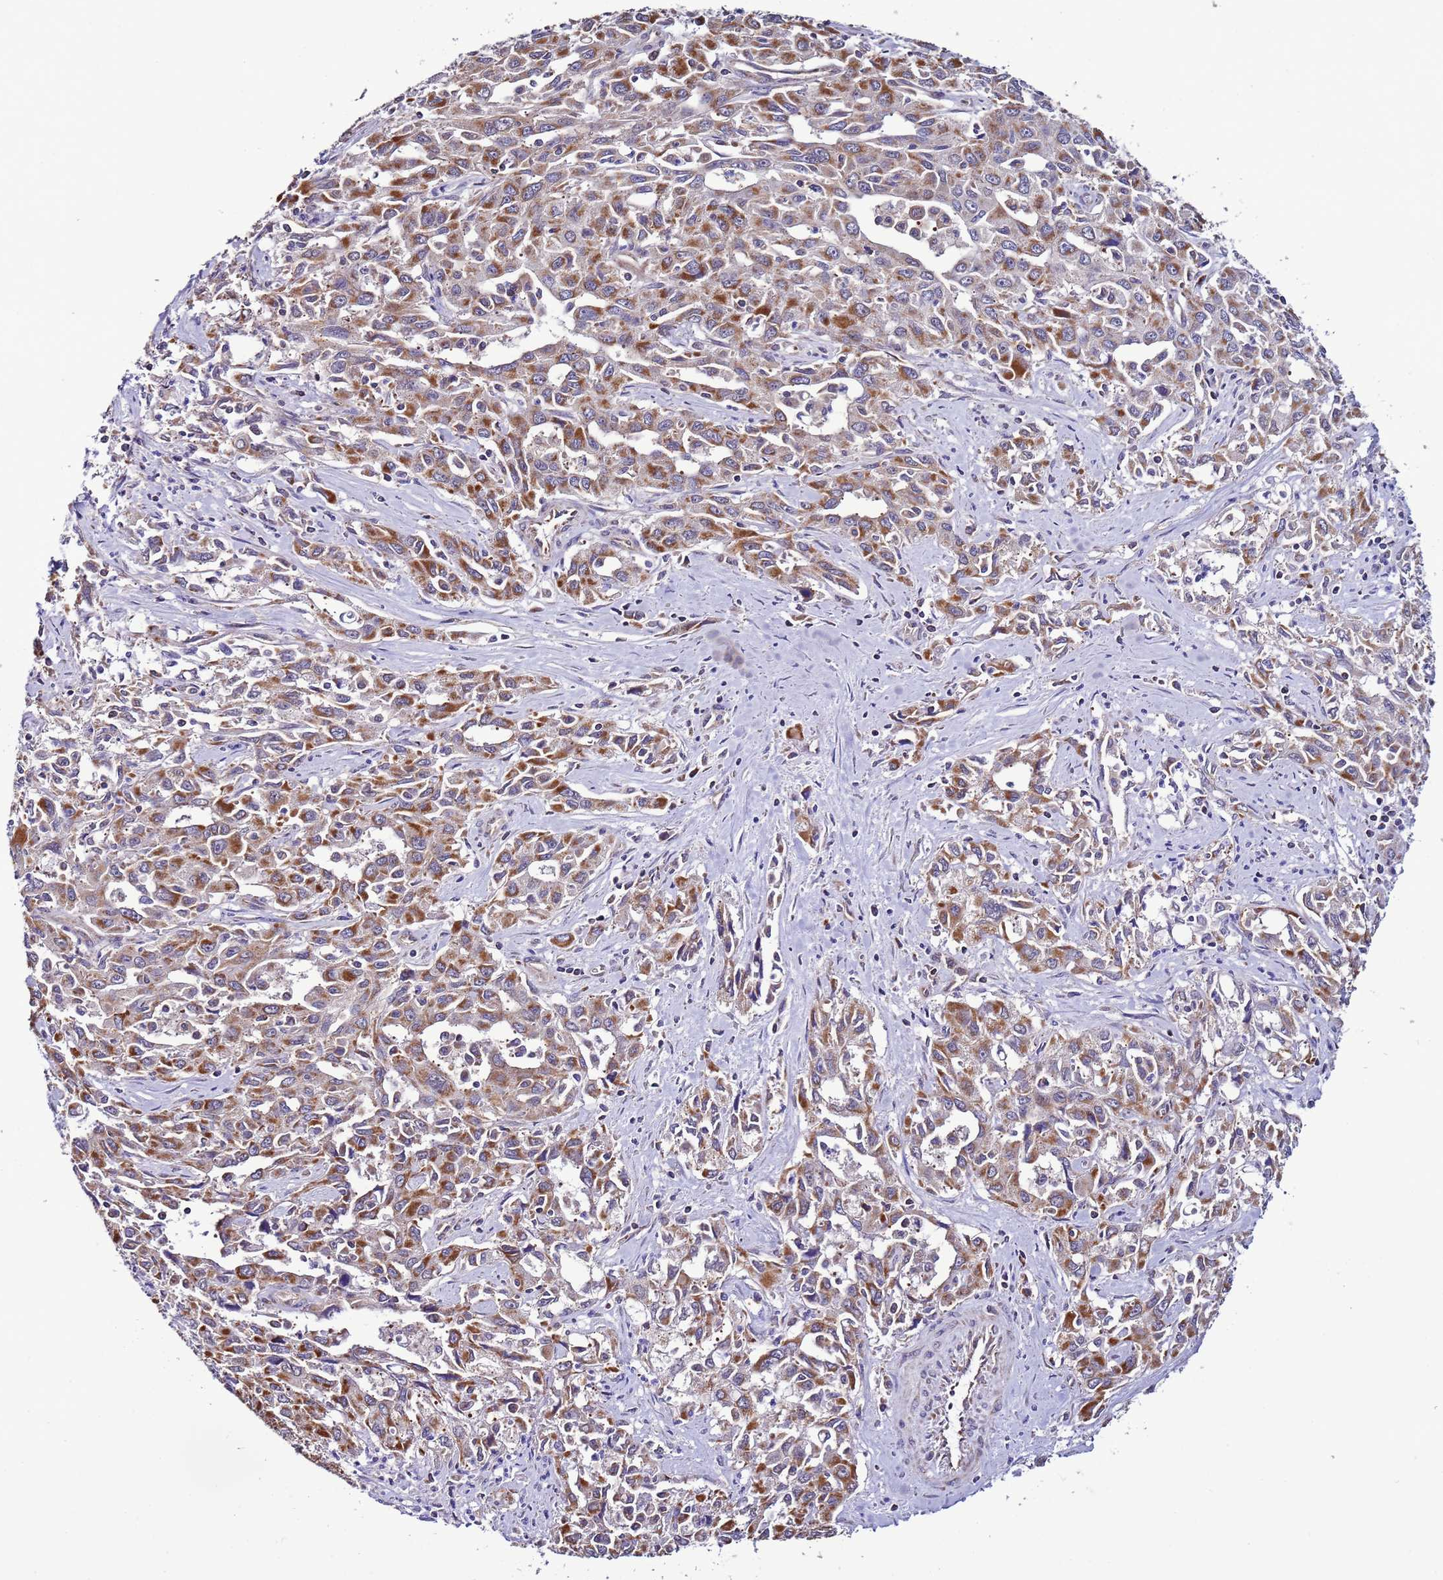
{"staining": {"intensity": "moderate", "quantity": ">75%", "location": "cytoplasmic/membranous"}, "tissue": "liver cancer", "cell_type": "Tumor cells", "image_type": "cancer", "snomed": [{"axis": "morphology", "description": "Carcinoma, Hepatocellular, NOS"}, {"axis": "topography", "description": "Liver"}], "caption": "A brown stain shows moderate cytoplasmic/membranous positivity of a protein in liver cancer tumor cells.", "gene": "AHI1", "patient": {"sex": "male", "age": 63}}